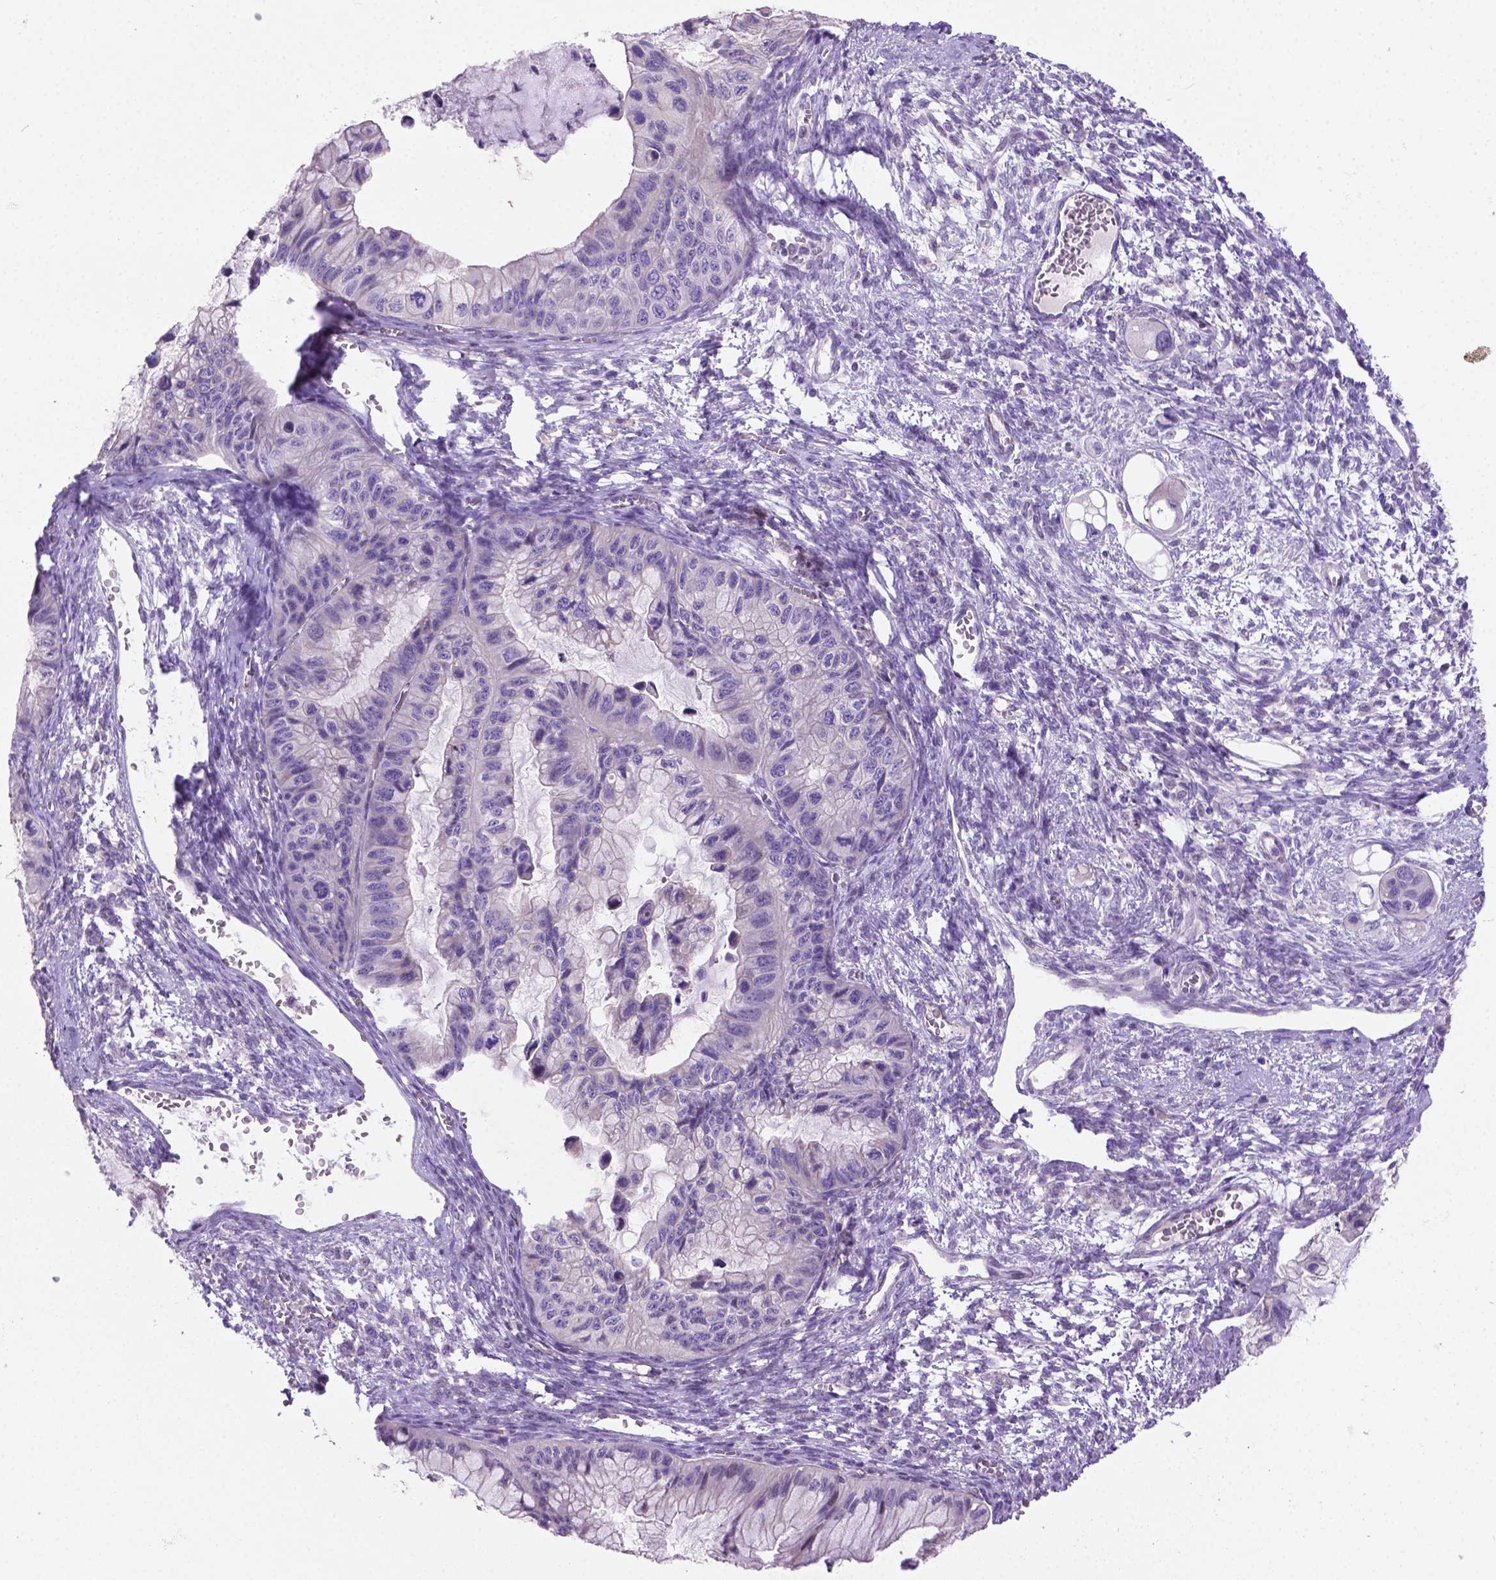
{"staining": {"intensity": "negative", "quantity": "none", "location": "none"}, "tissue": "ovarian cancer", "cell_type": "Tumor cells", "image_type": "cancer", "snomed": [{"axis": "morphology", "description": "Cystadenocarcinoma, mucinous, NOS"}, {"axis": "topography", "description": "Ovary"}], "caption": "Ovarian cancer (mucinous cystadenocarcinoma) was stained to show a protein in brown. There is no significant expression in tumor cells.", "gene": "CCER2", "patient": {"sex": "female", "age": 72}}